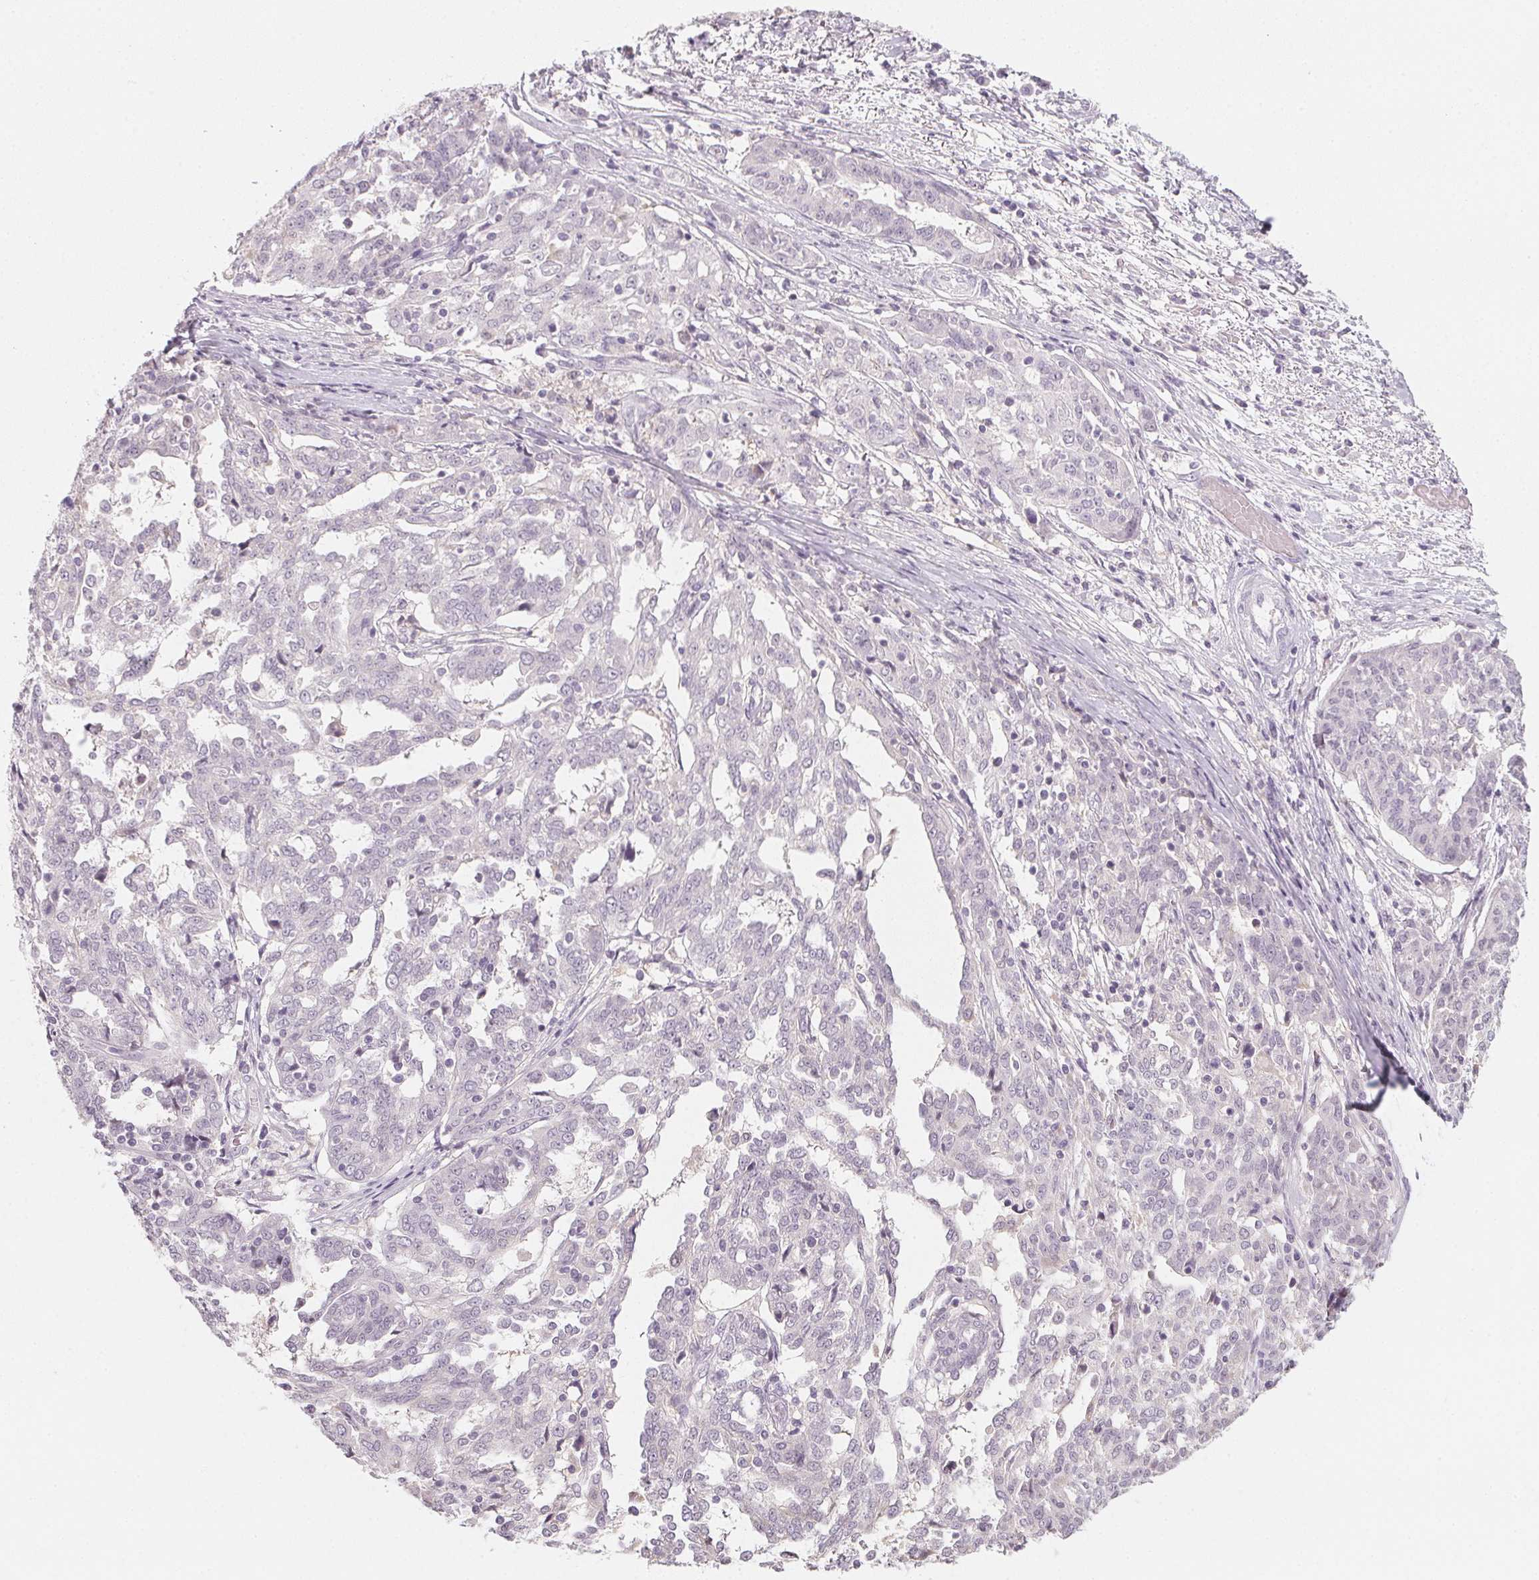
{"staining": {"intensity": "negative", "quantity": "none", "location": "none"}, "tissue": "ovarian cancer", "cell_type": "Tumor cells", "image_type": "cancer", "snomed": [{"axis": "morphology", "description": "Cystadenocarcinoma, serous, NOS"}, {"axis": "topography", "description": "Ovary"}], "caption": "Tumor cells are negative for brown protein staining in serous cystadenocarcinoma (ovarian). Nuclei are stained in blue.", "gene": "CFAP276", "patient": {"sex": "female", "age": 67}}